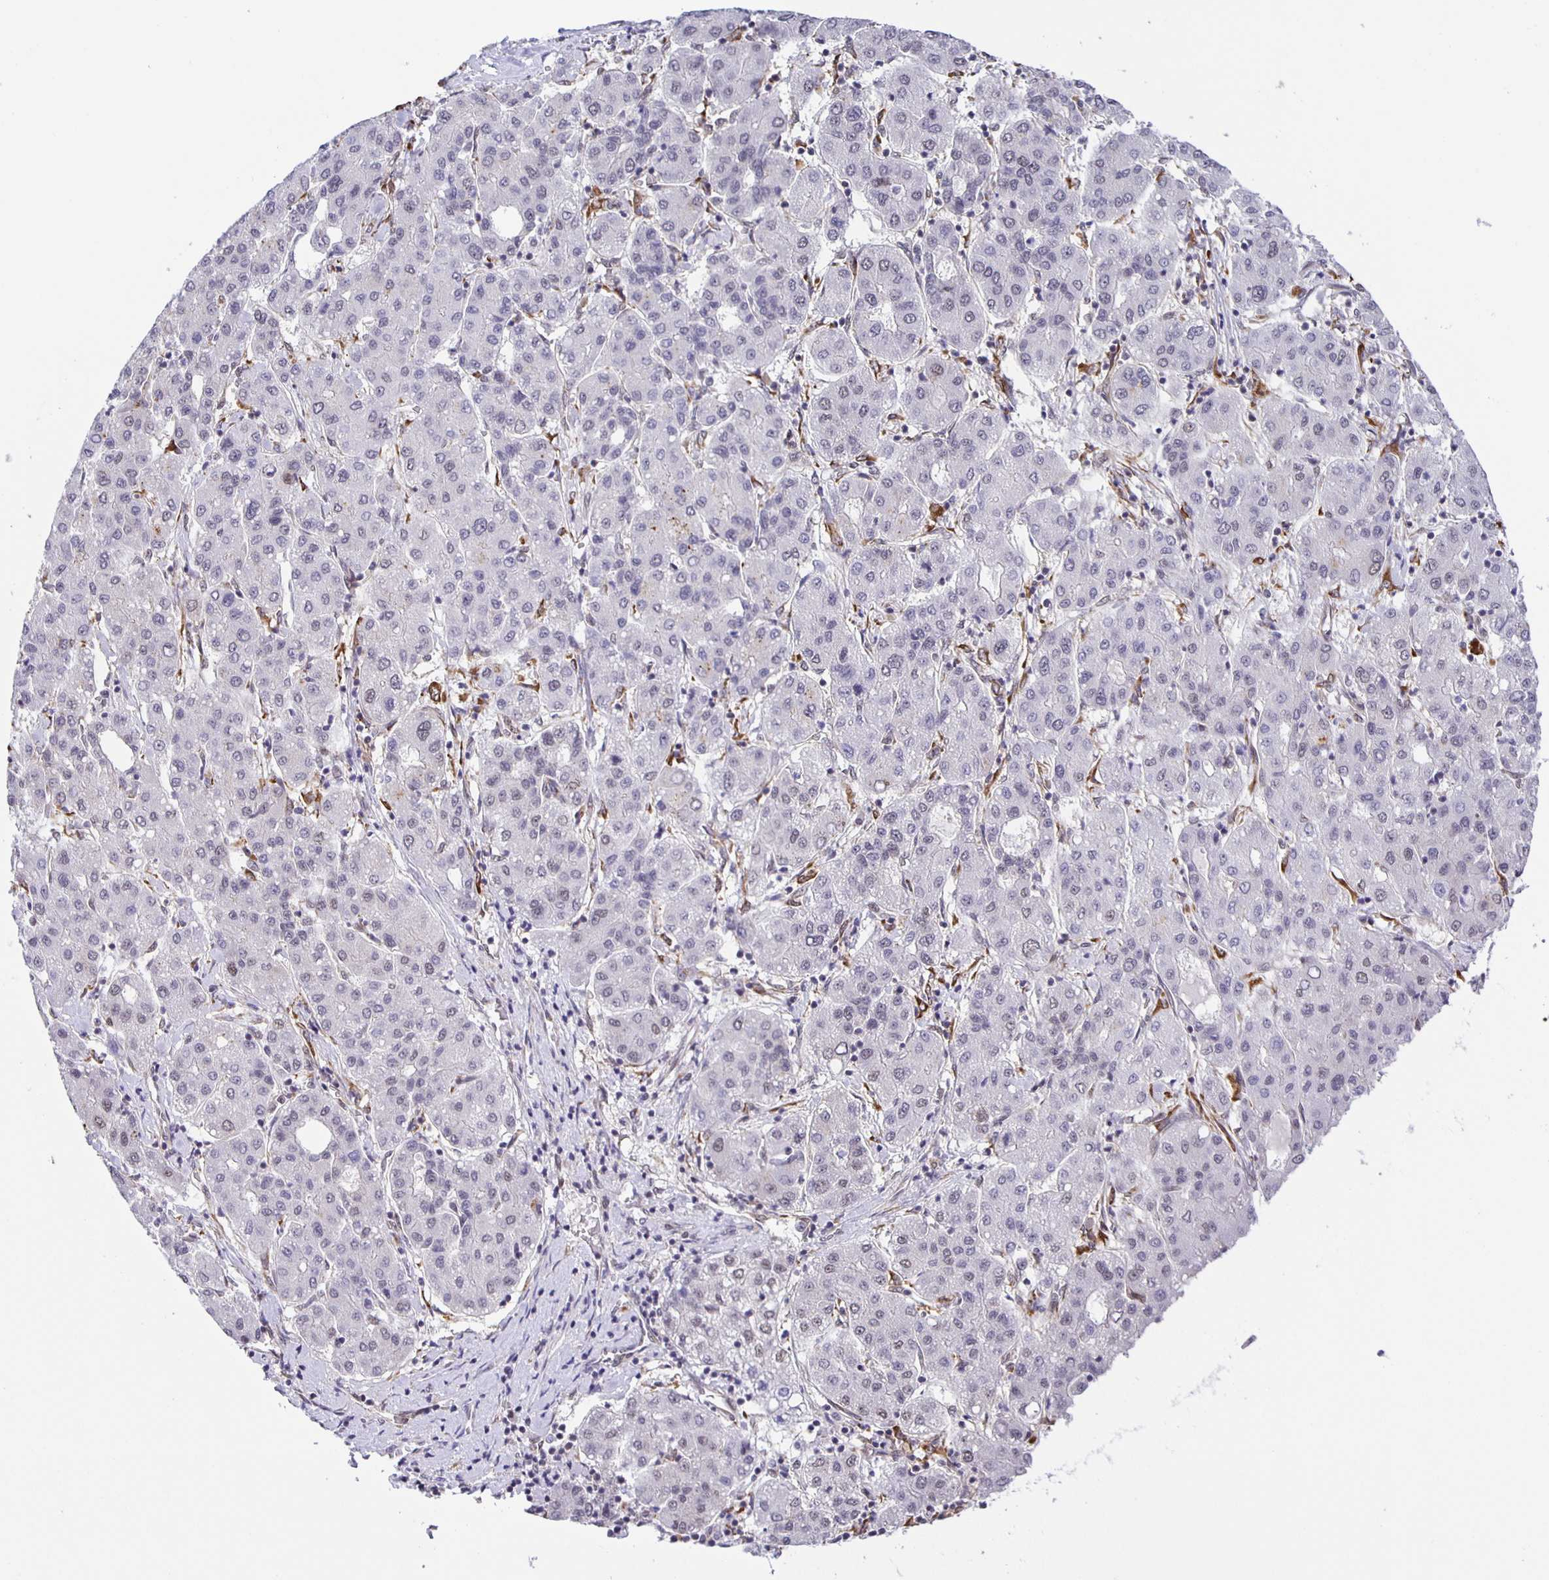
{"staining": {"intensity": "negative", "quantity": "none", "location": "none"}, "tissue": "liver cancer", "cell_type": "Tumor cells", "image_type": "cancer", "snomed": [{"axis": "morphology", "description": "Carcinoma, Hepatocellular, NOS"}, {"axis": "topography", "description": "Liver"}], "caption": "DAB immunohistochemical staining of hepatocellular carcinoma (liver) exhibits no significant staining in tumor cells.", "gene": "ZRANB2", "patient": {"sex": "male", "age": 65}}